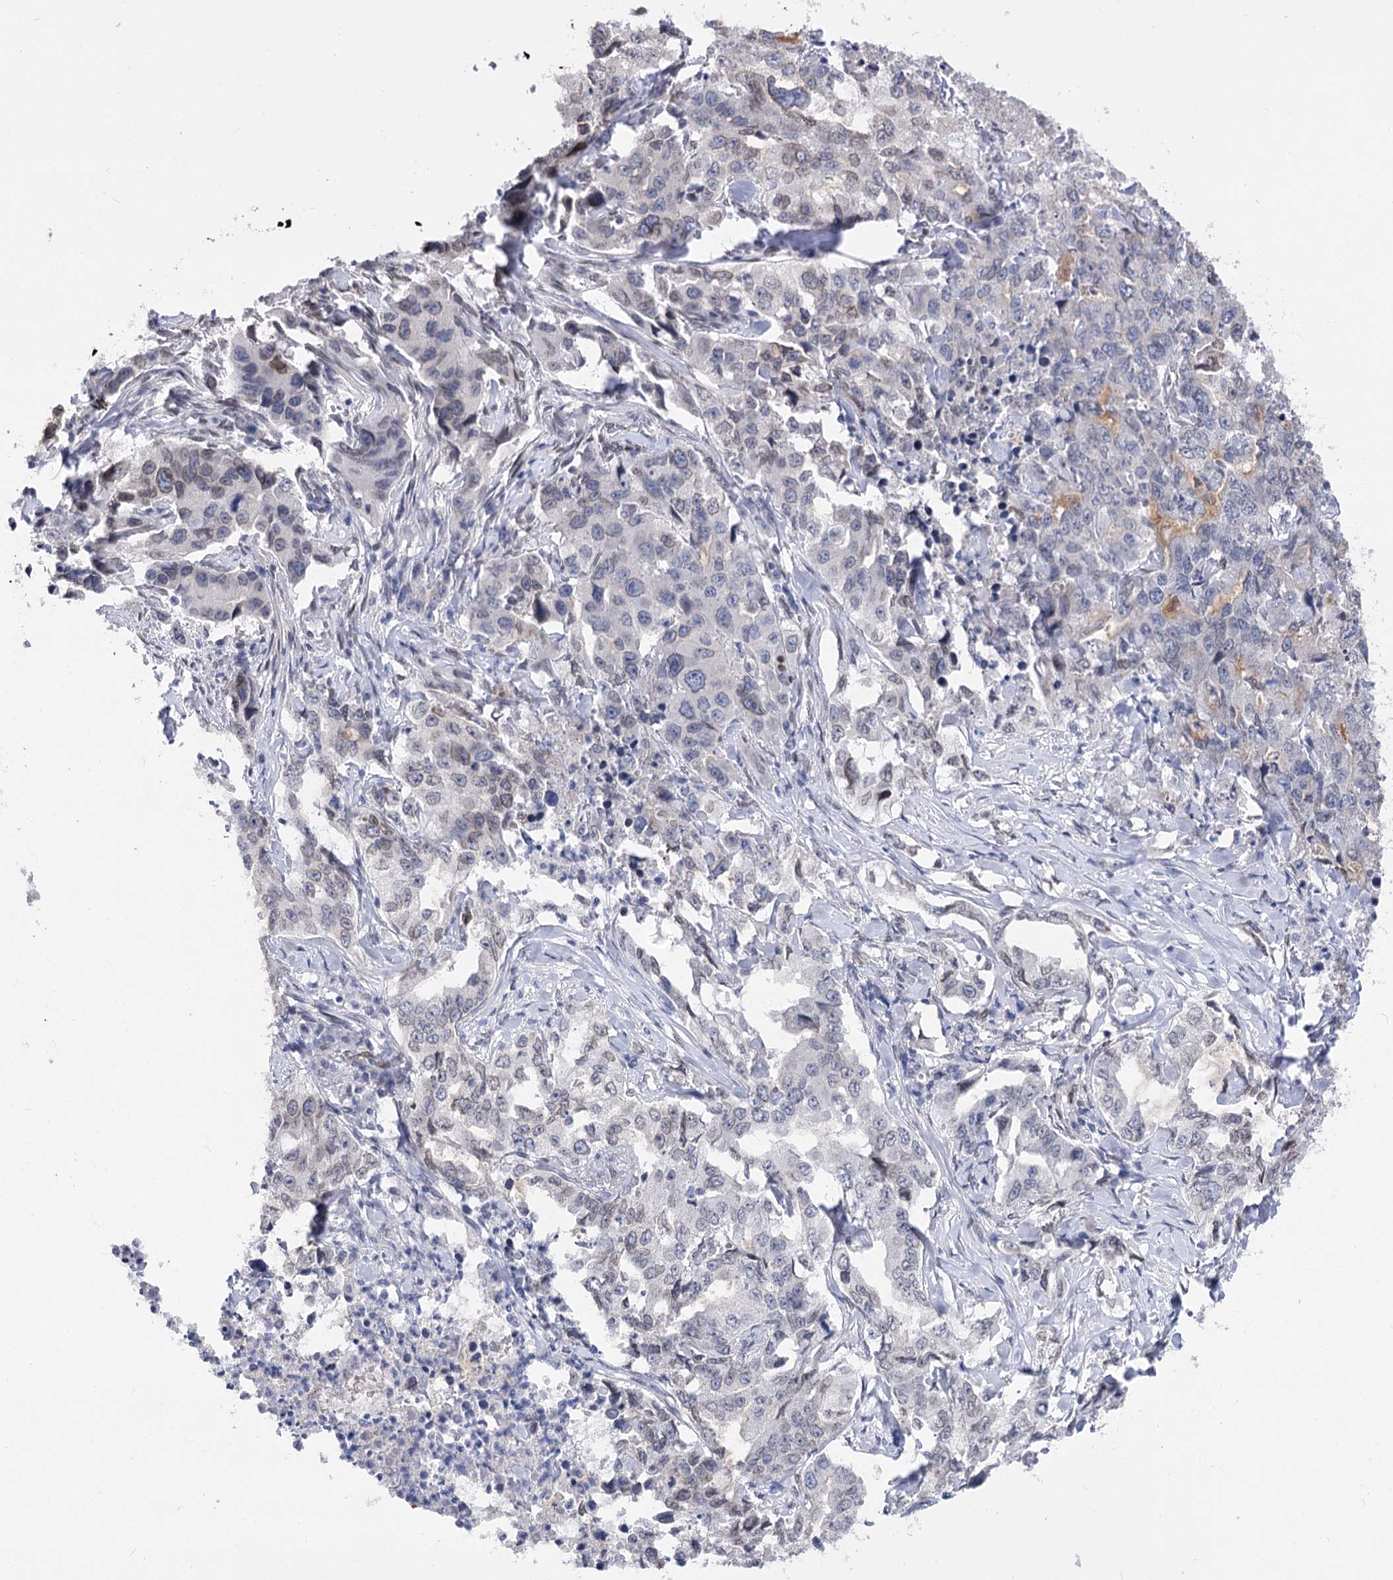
{"staining": {"intensity": "weak", "quantity": "<25%", "location": "cytoplasmic/membranous"}, "tissue": "lung cancer", "cell_type": "Tumor cells", "image_type": "cancer", "snomed": [{"axis": "morphology", "description": "Adenocarcinoma, NOS"}, {"axis": "topography", "description": "Lung"}], "caption": "Tumor cells show no significant protein positivity in adenocarcinoma (lung).", "gene": "TMEM201", "patient": {"sex": "female", "age": 51}}